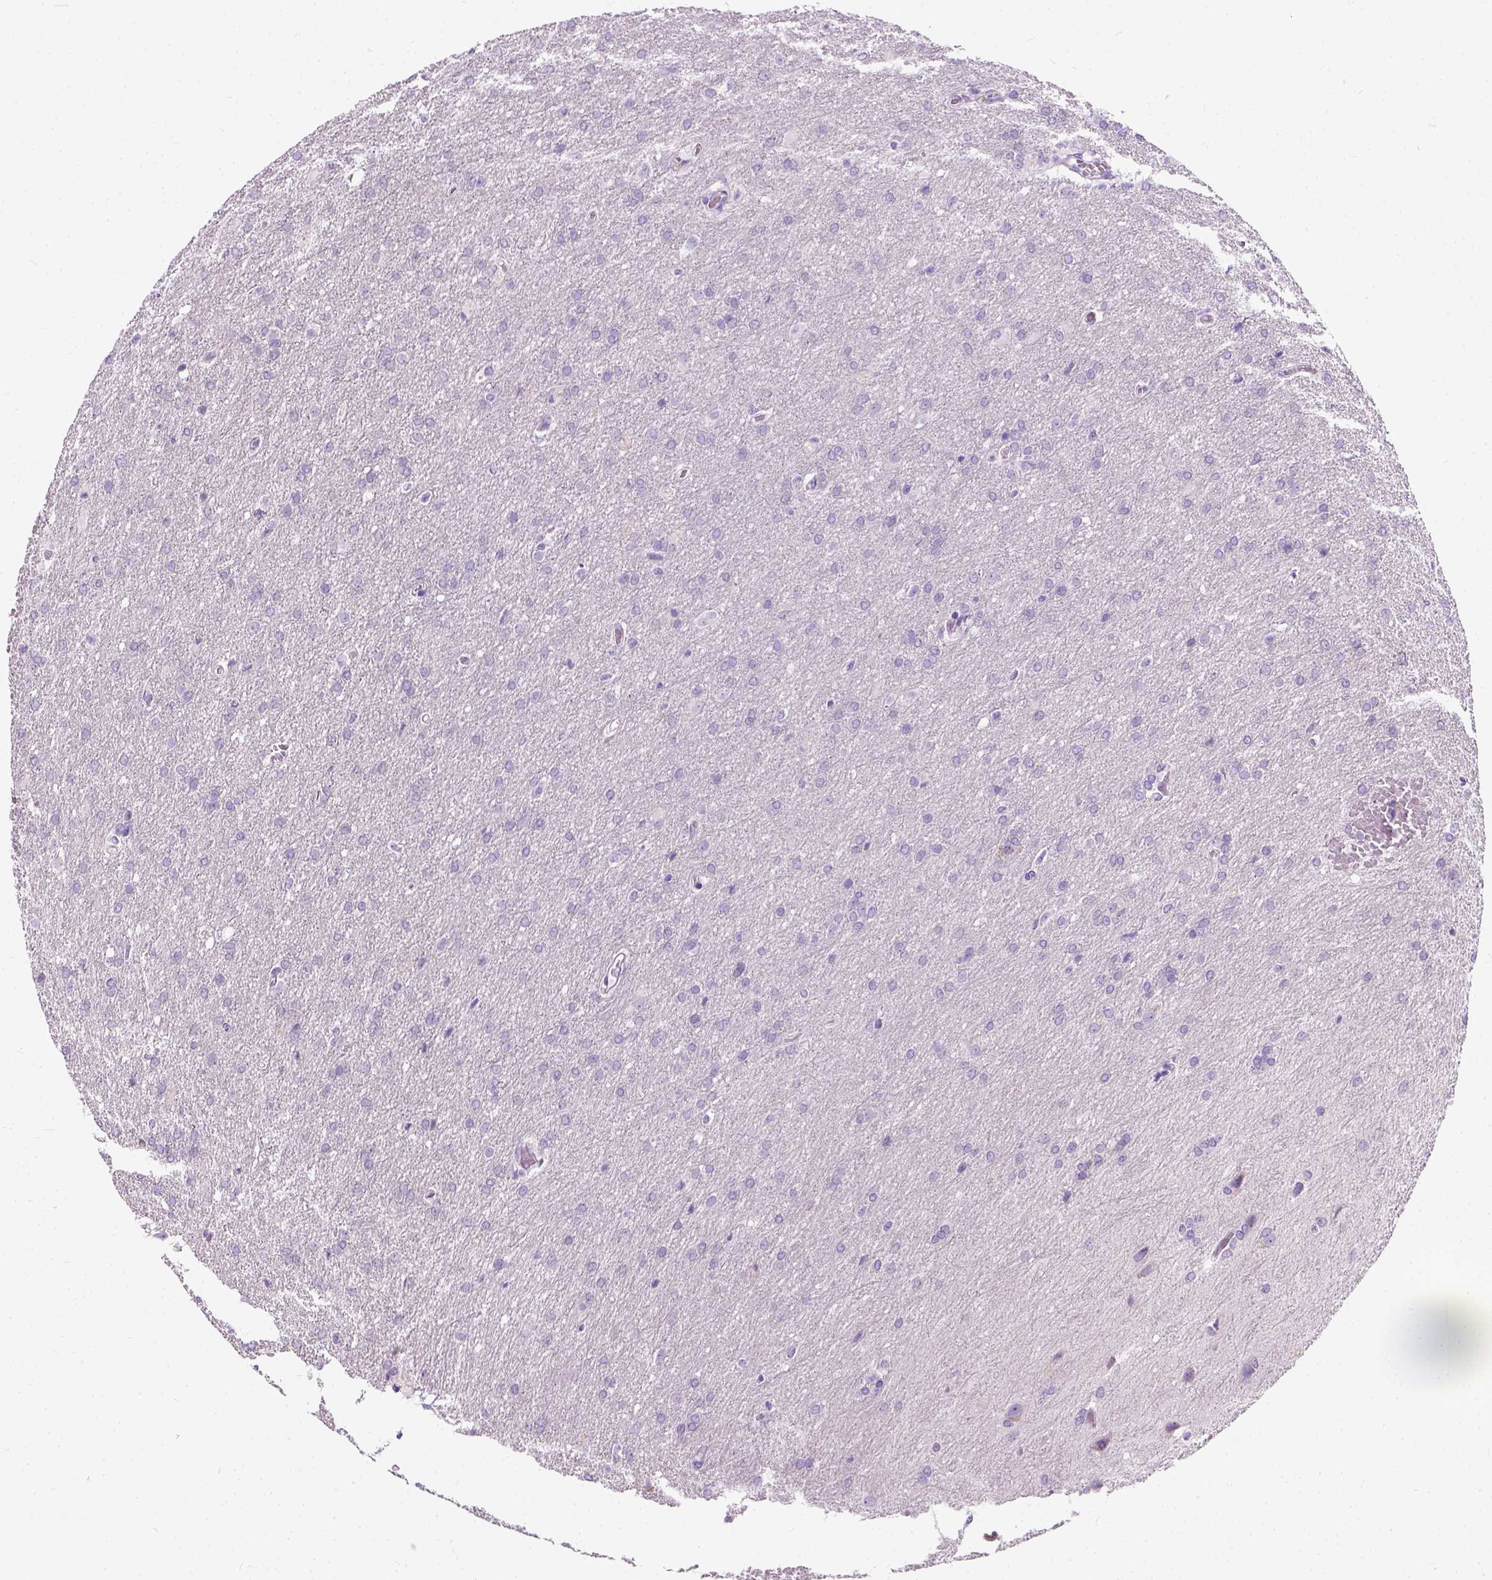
{"staining": {"intensity": "negative", "quantity": "none", "location": "none"}, "tissue": "glioma", "cell_type": "Tumor cells", "image_type": "cancer", "snomed": [{"axis": "morphology", "description": "Glioma, malignant, High grade"}, {"axis": "topography", "description": "Brain"}], "caption": "Immunohistochemical staining of glioma shows no significant staining in tumor cells.", "gene": "TRIM72", "patient": {"sex": "male", "age": 68}}